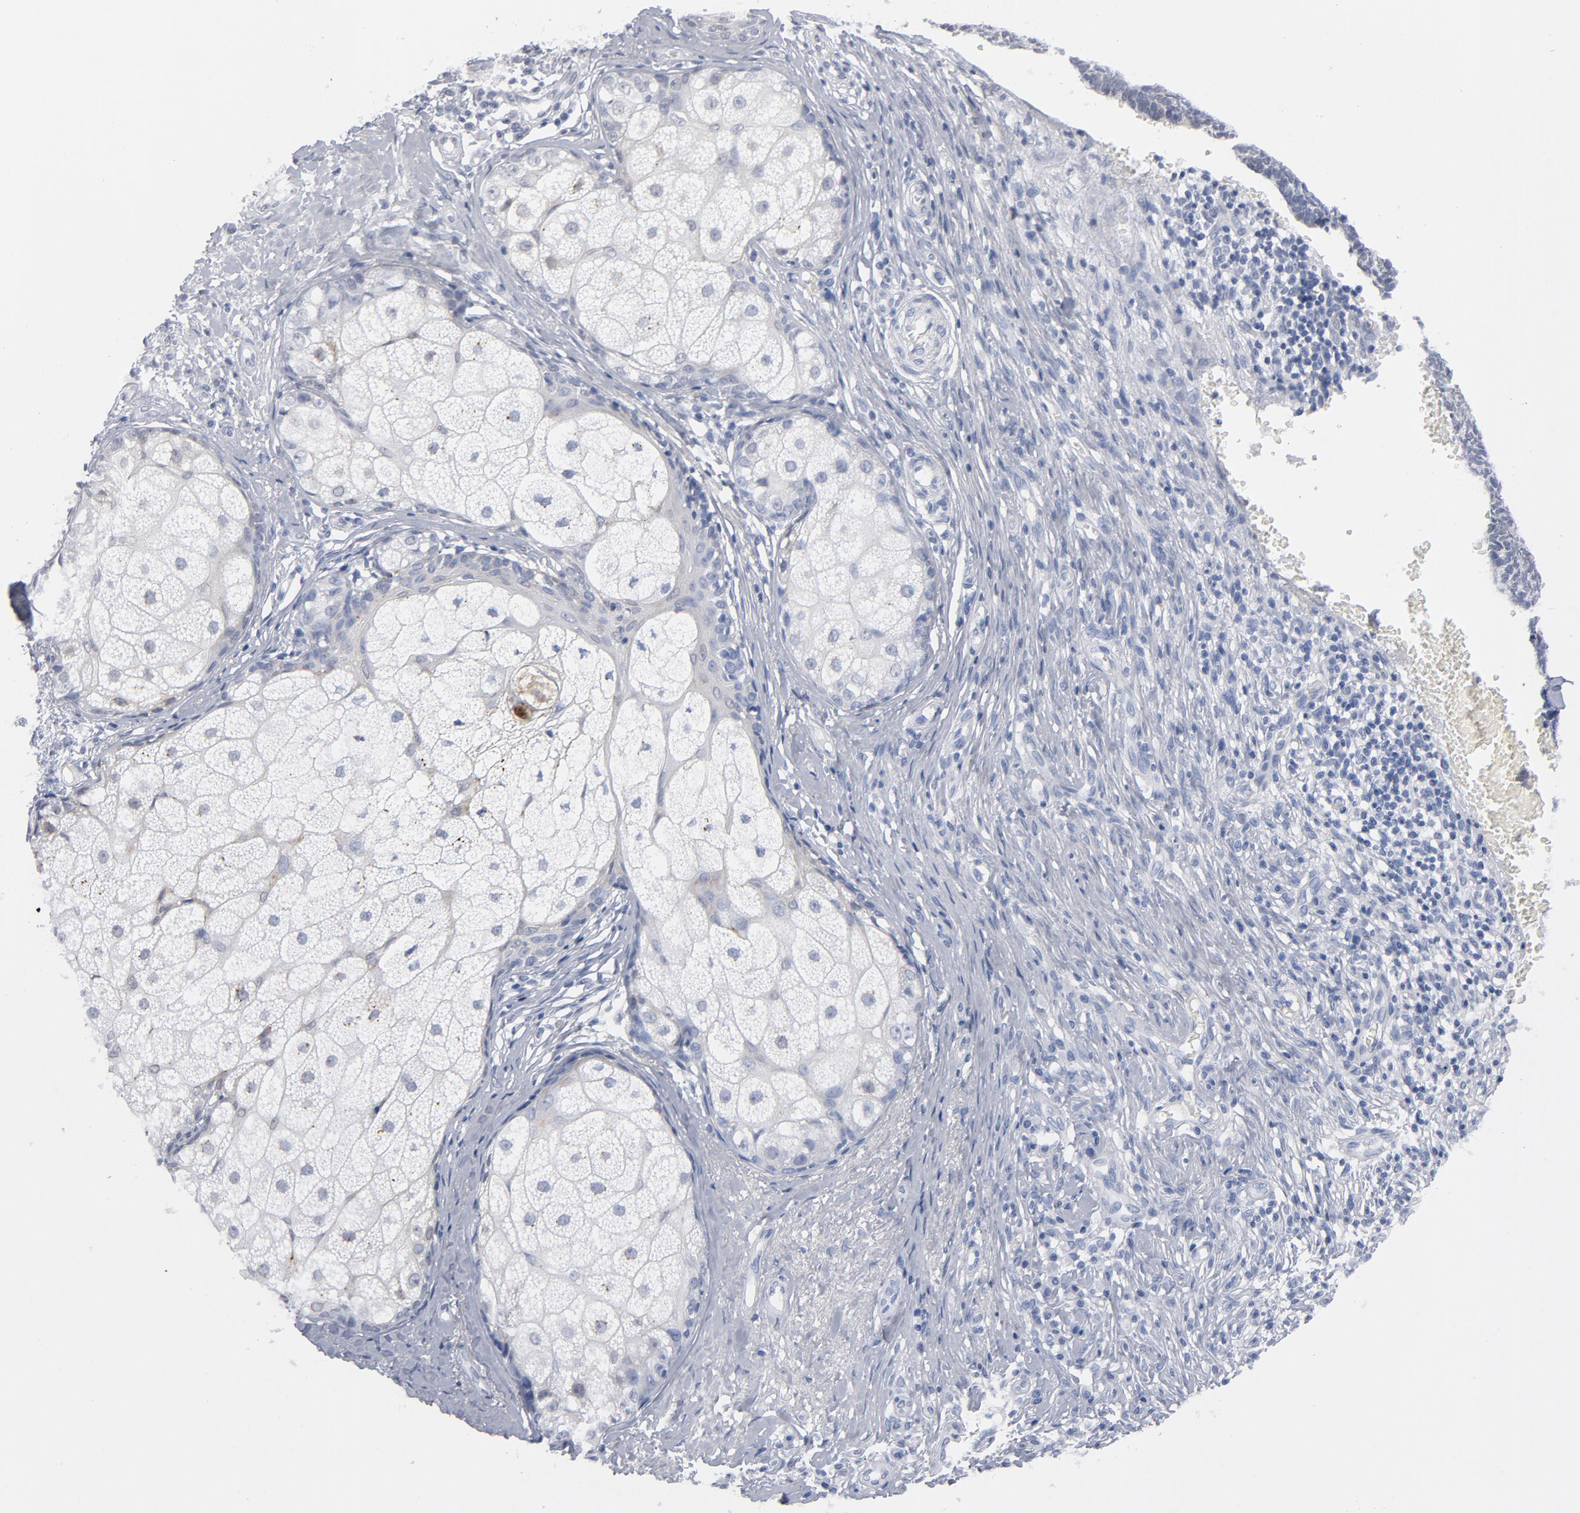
{"staining": {"intensity": "negative", "quantity": "none", "location": "none"}, "tissue": "skin cancer", "cell_type": "Tumor cells", "image_type": "cancer", "snomed": [{"axis": "morphology", "description": "Basal cell carcinoma"}, {"axis": "topography", "description": "Skin"}], "caption": "Human skin cancer stained for a protein using immunohistochemistry (IHC) shows no expression in tumor cells.", "gene": "BAP1", "patient": {"sex": "male", "age": 87}}